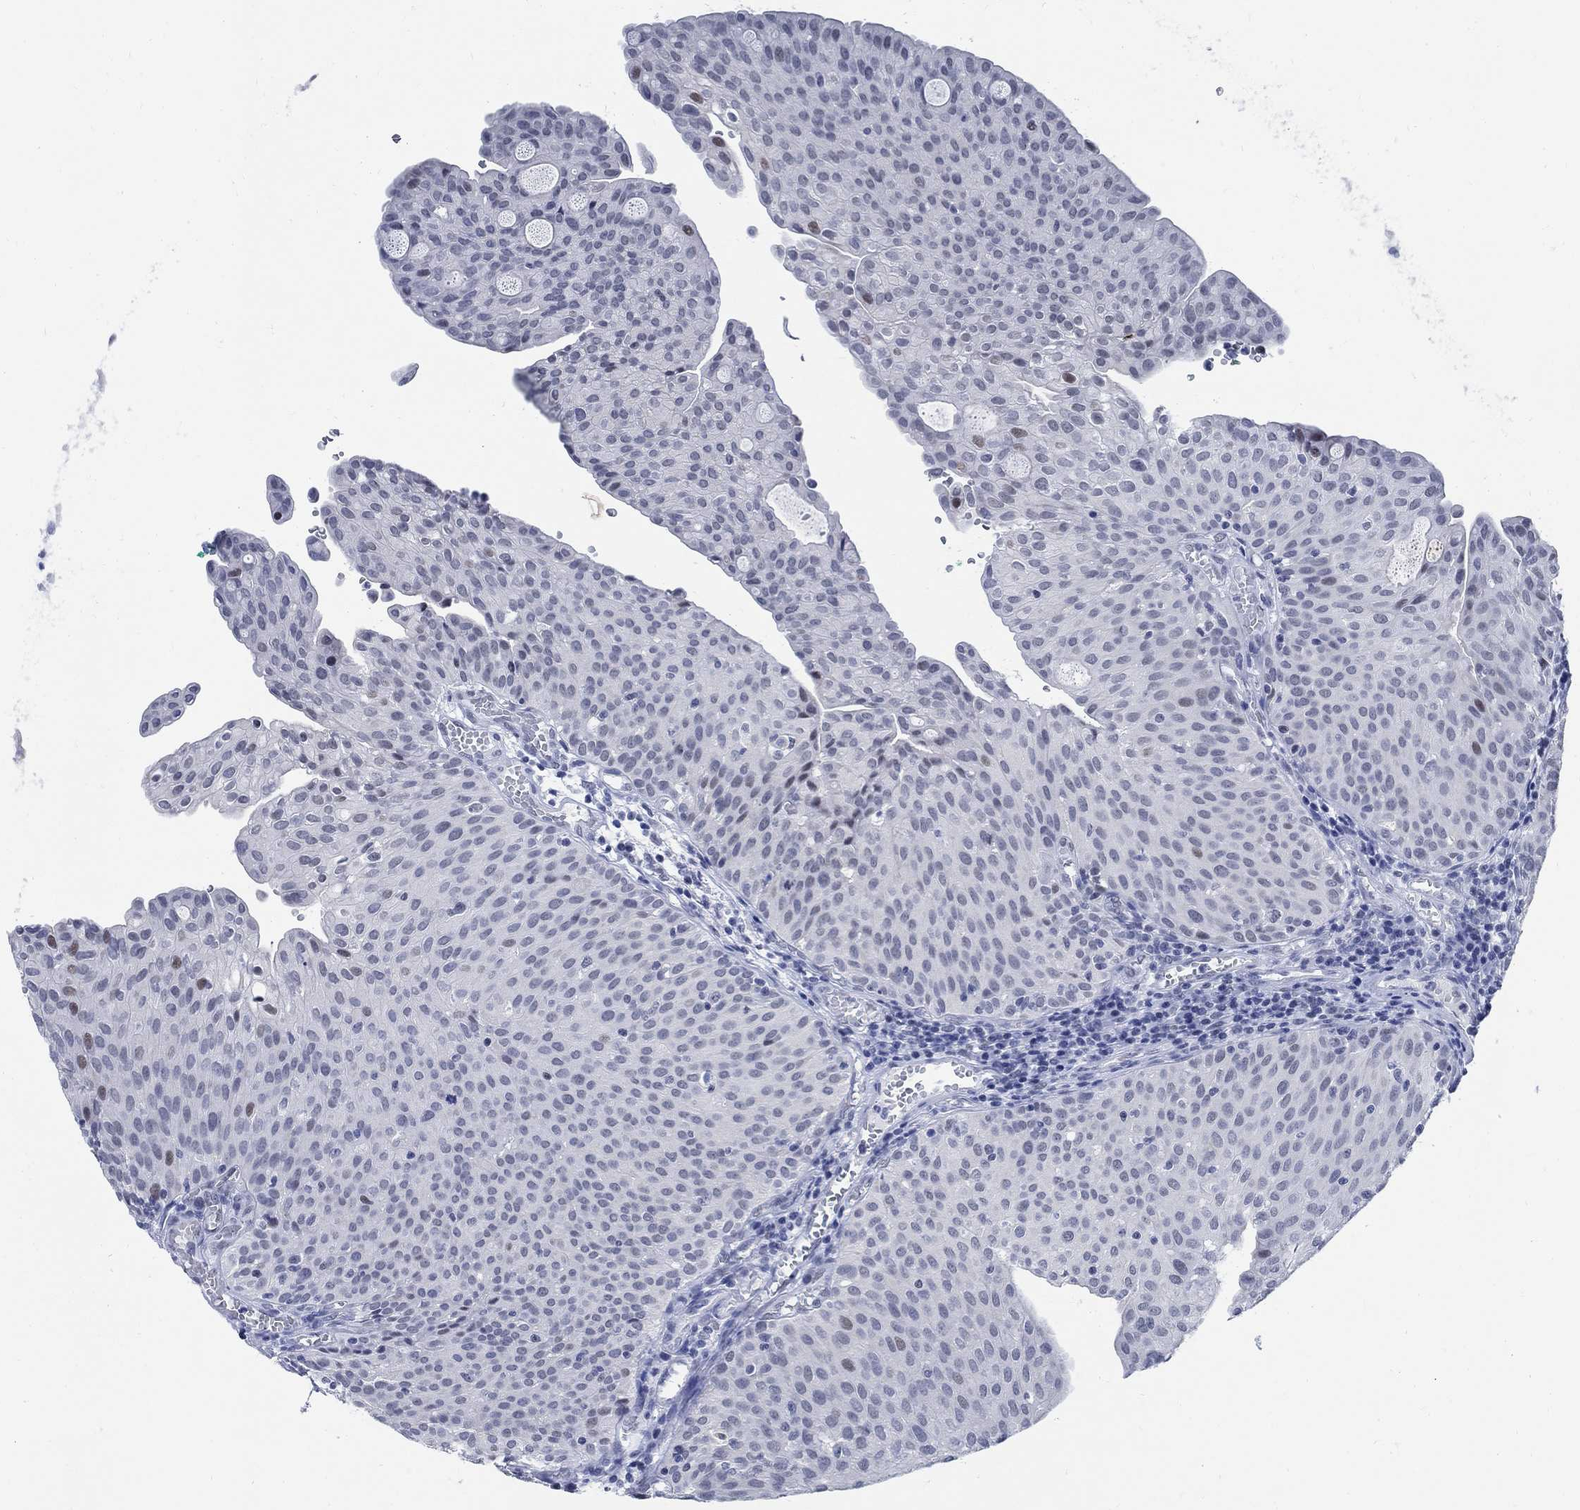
{"staining": {"intensity": "negative", "quantity": "none", "location": "none"}, "tissue": "urothelial cancer", "cell_type": "Tumor cells", "image_type": "cancer", "snomed": [{"axis": "morphology", "description": "Urothelial carcinoma, Low grade"}, {"axis": "topography", "description": "Urinary bladder"}], "caption": "A high-resolution micrograph shows IHC staining of urothelial cancer, which reveals no significant staining in tumor cells. Nuclei are stained in blue.", "gene": "DLK1", "patient": {"sex": "male", "age": 54}}